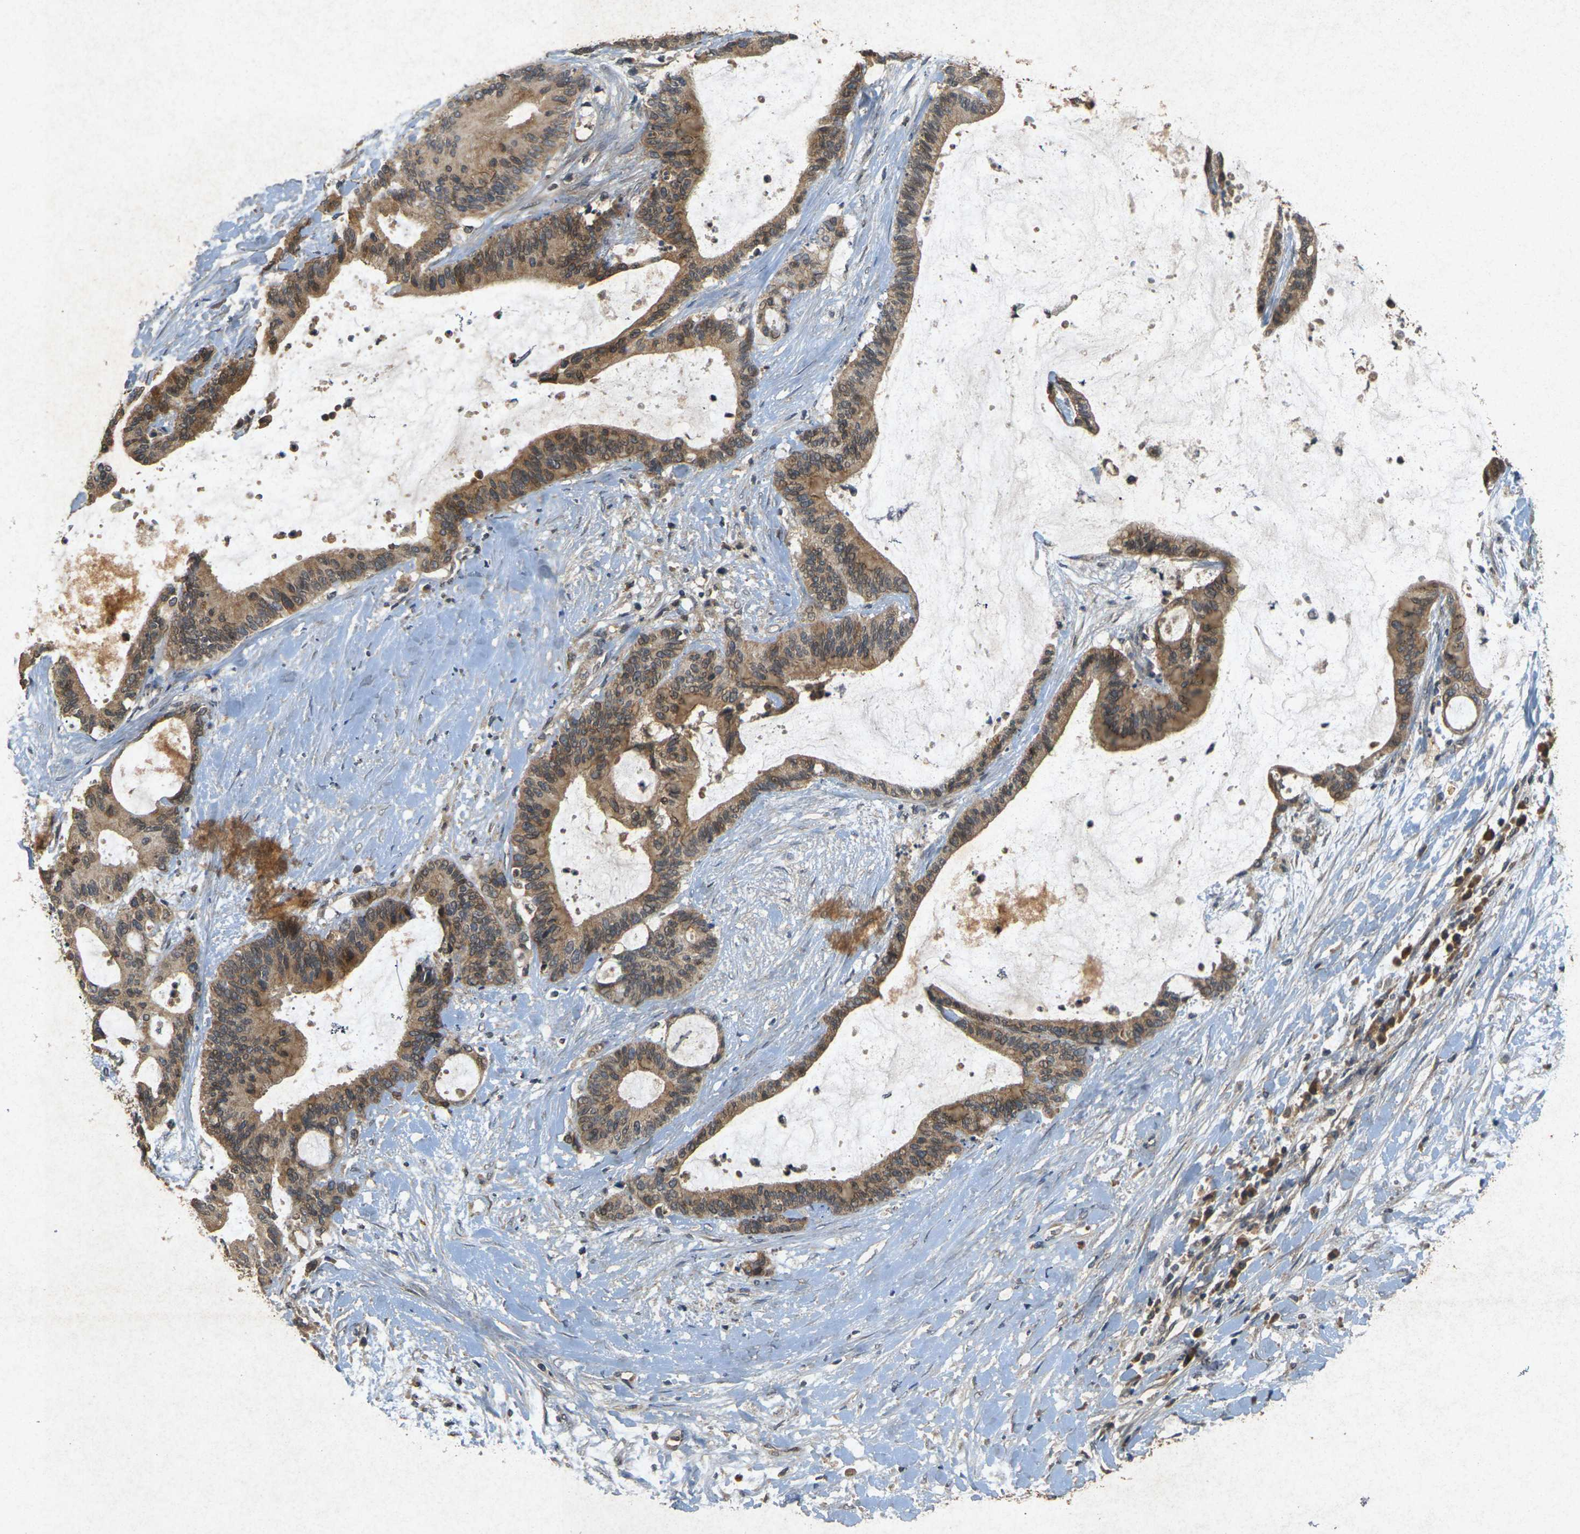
{"staining": {"intensity": "moderate", "quantity": ">75%", "location": "cytoplasmic/membranous"}, "tissue": "liver cancer", "cell_type": "Tumor cells", "image_type": "cancer", "snomed": [{"axis": "morphology", "description": "Cholangiocarcinoma"}, {"axis": "topography", "description": "Liver"}], "caption": "A medium amount of moderate cytoplasmic/membranous expression is appreciated in about >75% of tumor cells in liver cholangiocarcinoma tissue.", "gene": "ERN1", "patient": {"sex": "female", "age": 73}}